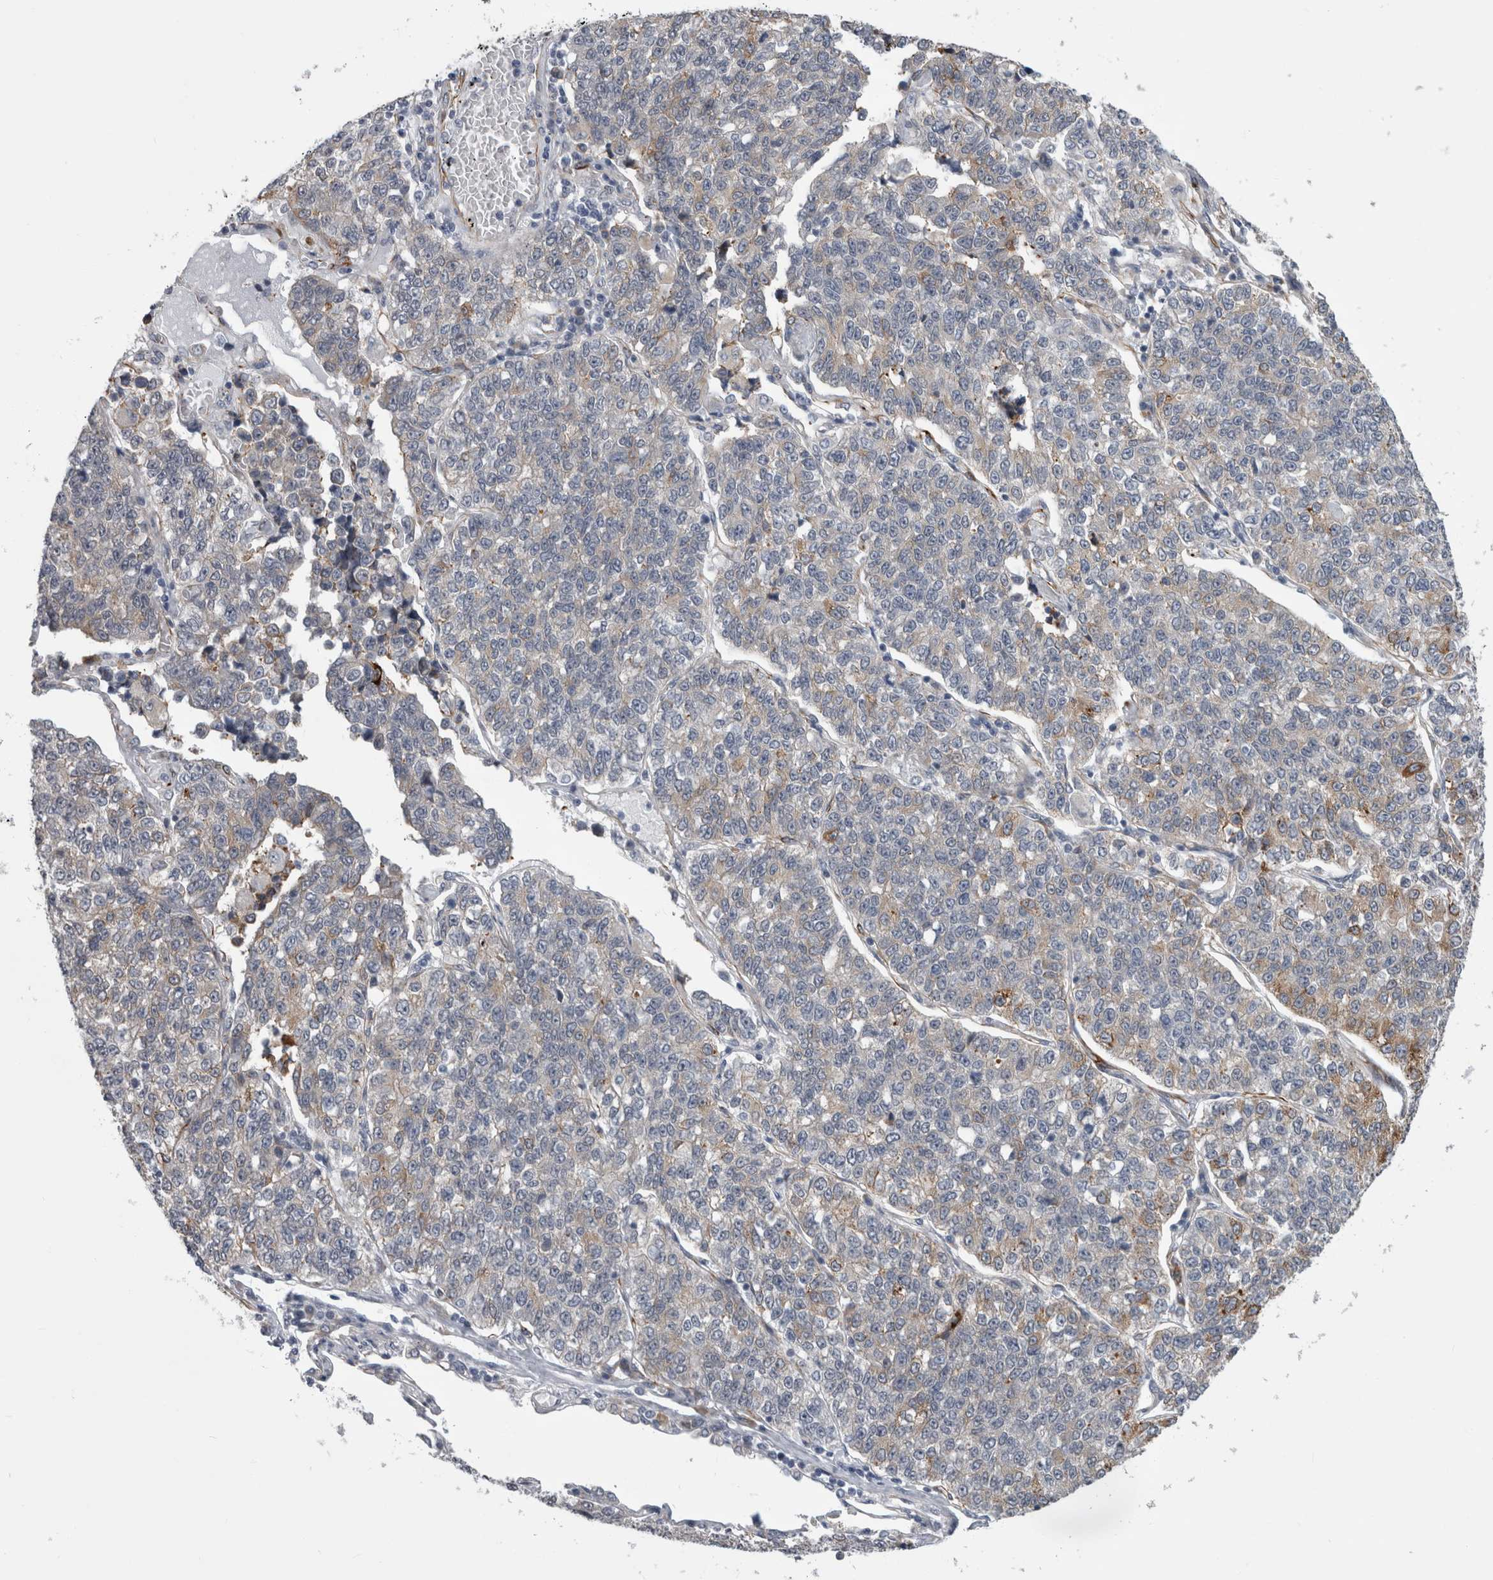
{"staining": {"intensity": "moderate", "quantity": "<25%", "location": "cytoplasmic/membranous"}, "tissue": "lung cancer", "cell_type": "Tumor cells", "image_type": "cancer", "snomed": [{"axis": "morphology", "description": "Adenocarcinoma, NOS"}, {"axis": "topography", "description": "Lung"}], "caption": "Immunohistochemistry histopathology image of neoplastic tissue: human lung cancer (adenocarcinoma) stained using IHC demonstrates low levels of moderate protein expression localized specifically in the cytoplasmic/membranous of tumor cells, appearing as a cytoplasmic/membranous brown color.", "gene": "FAM83H", "patient": {"sex": "male", "age": 49}}